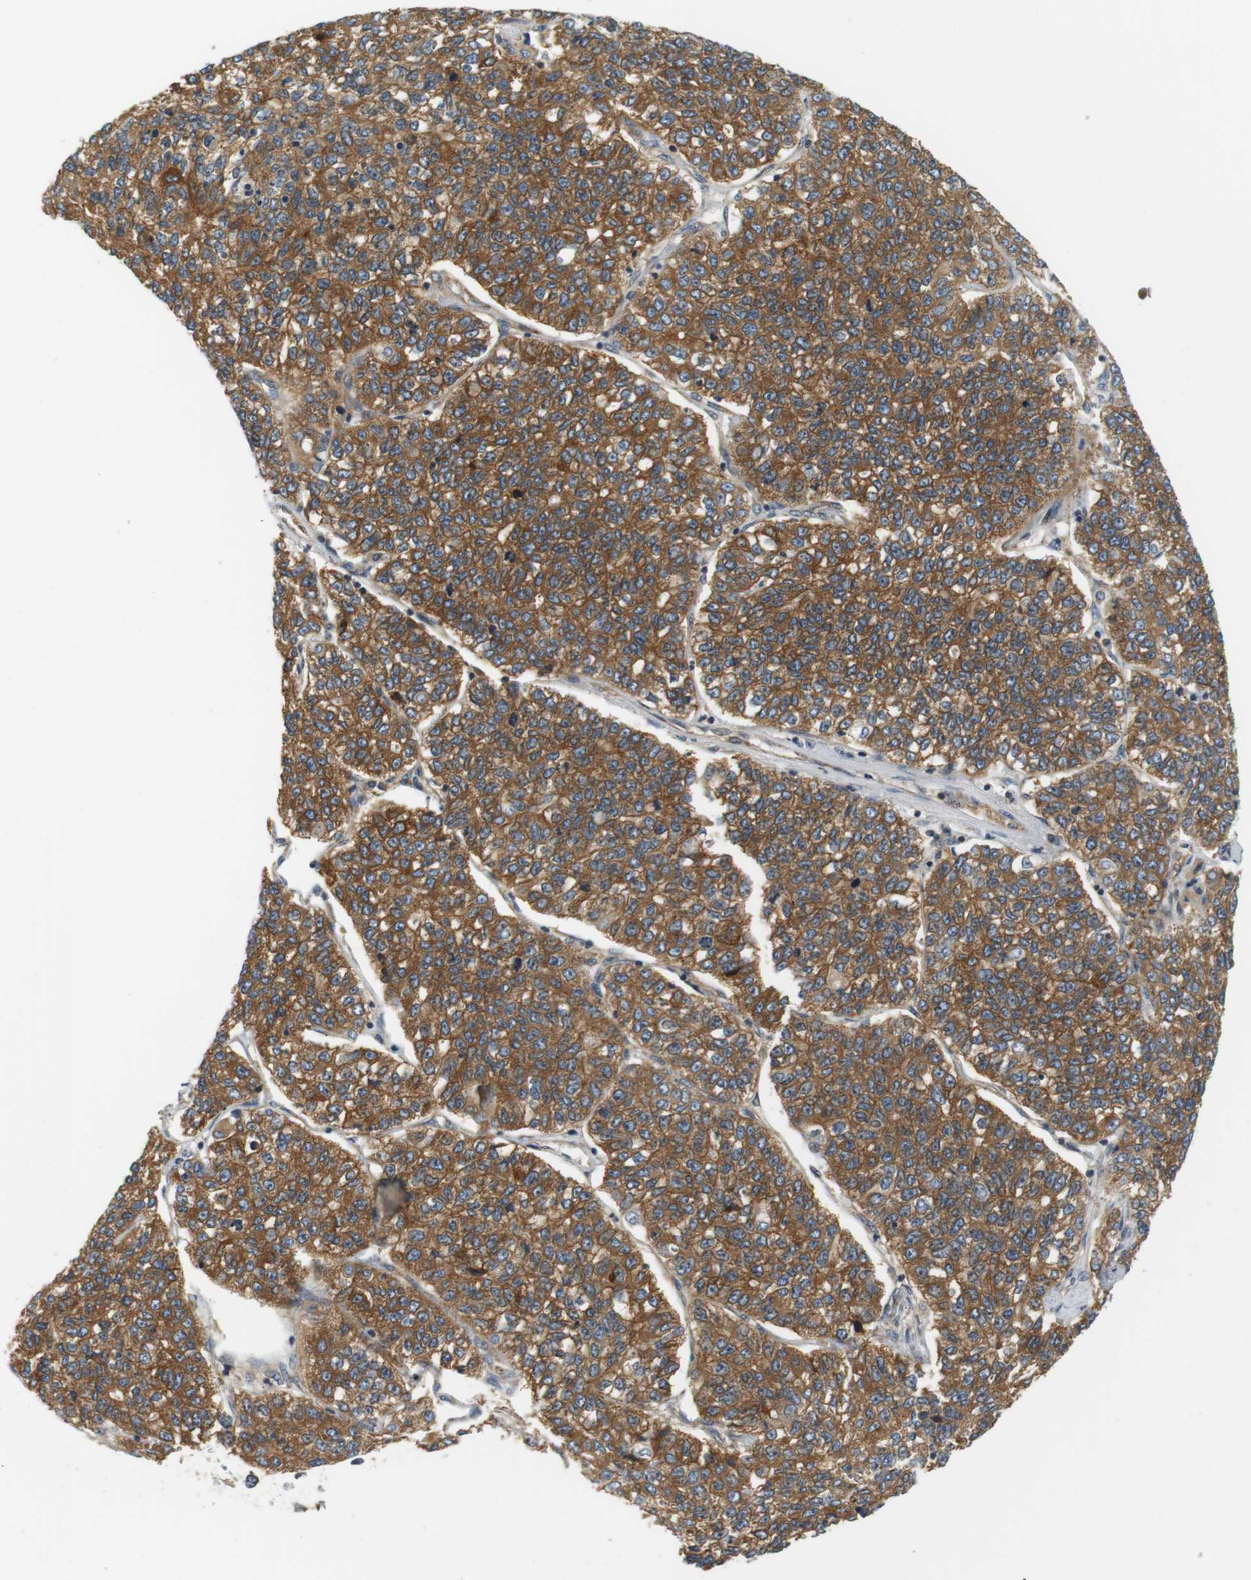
{"staining": {"intensity": "strong", "quantity": ">75%", "location": "cytoplasmic/membranous"}, "tissue": "lung cancer", "cell_type": "Tumor cells", "image_type": "cancer", "snomed": [{"axis": "morphology", "description": "Adenocarcinoma, NOS"}, {"axis": "topography", "description": "Lung"}], "caption": "This is an image of immunohistochemistry (IHC) staining of lung cancer, which shows strong positivity in the cytoplasmic/membranous of tumor cells.", "gene": "SH3GLB1", "patient": {"sex": "male", "age": 49}}